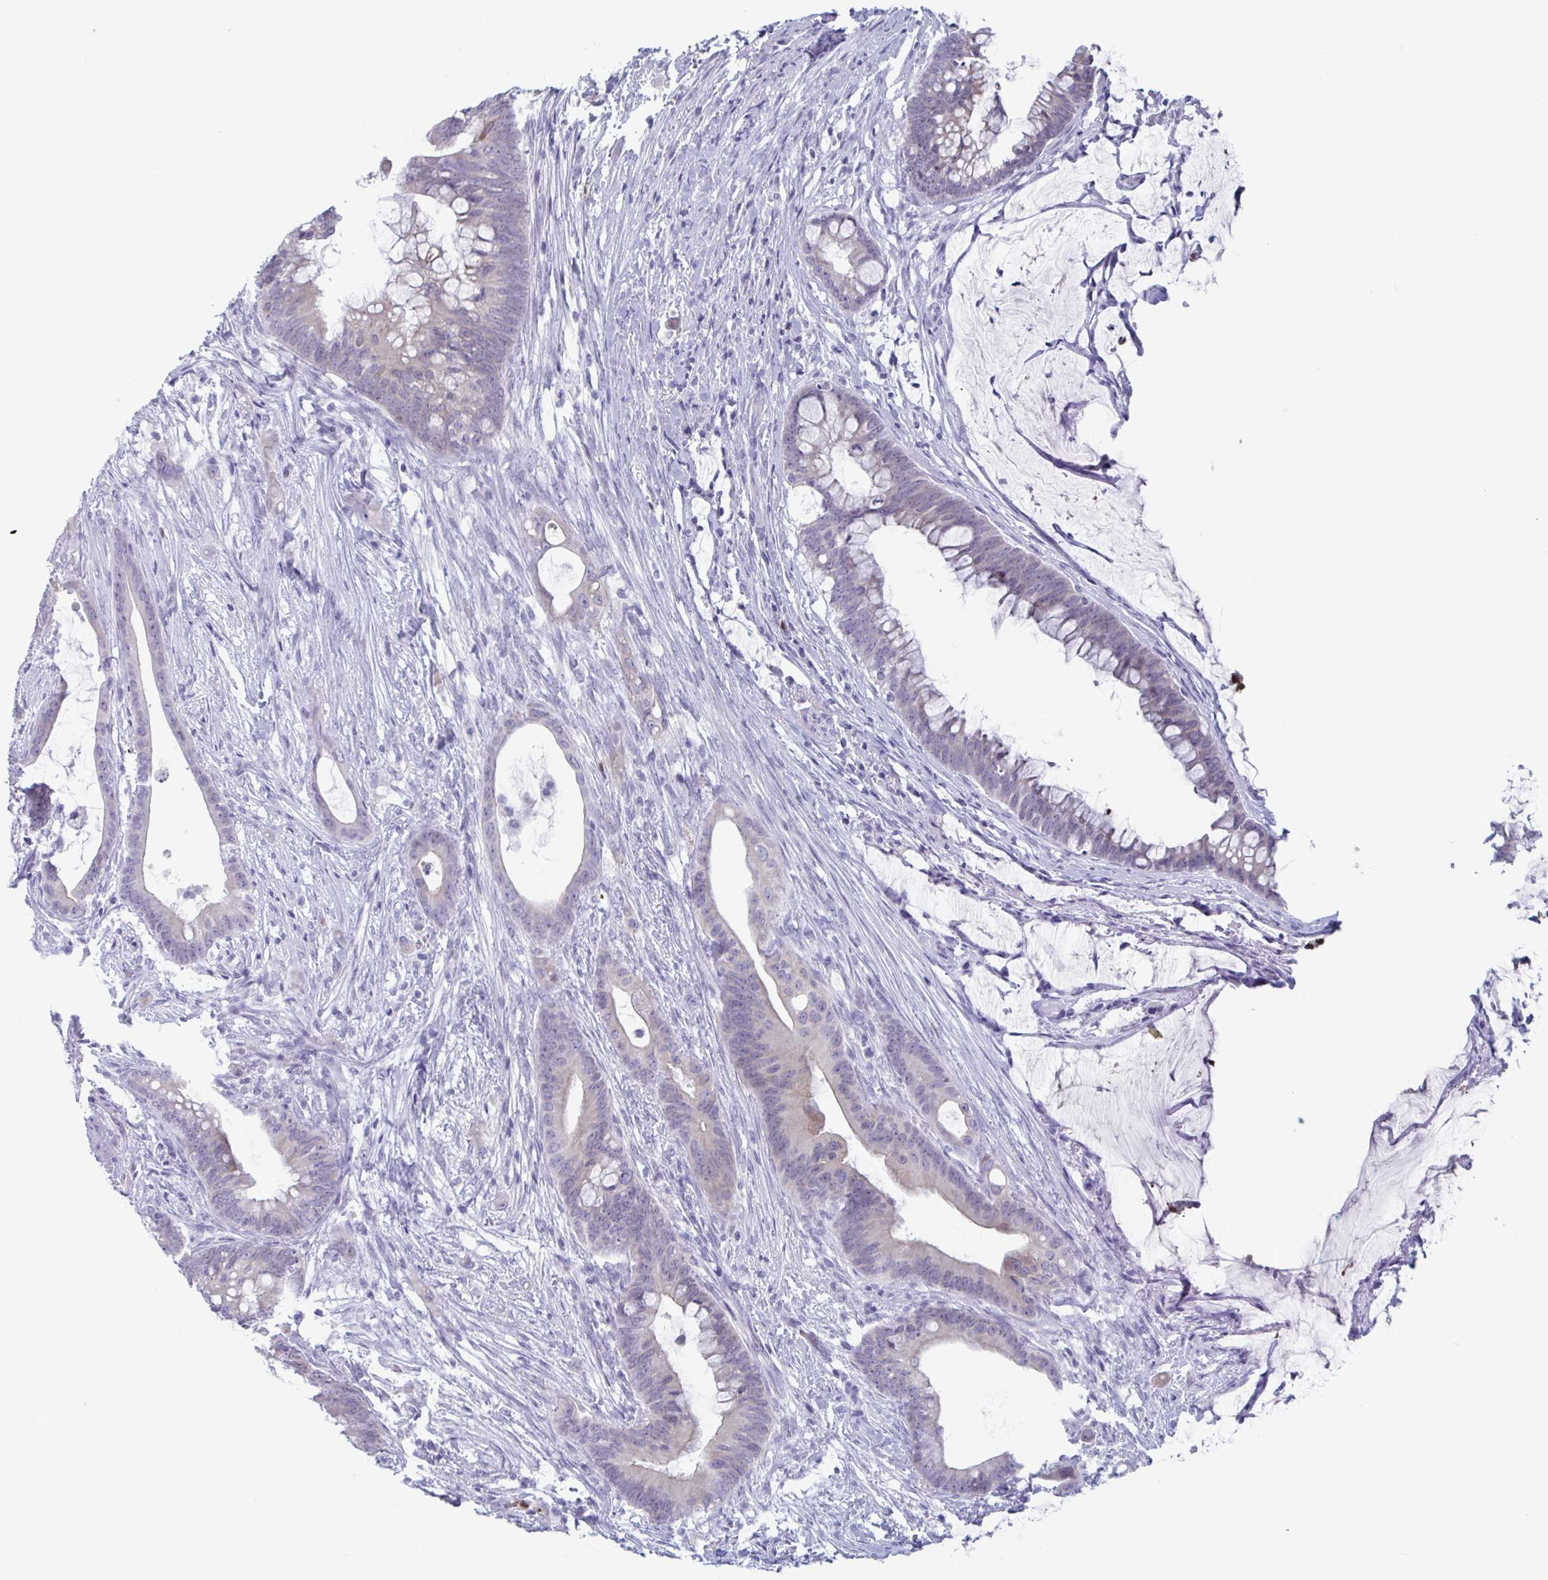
{"staining": {"intensity": "negative", "quantity": "none", "location": "none"}, "tissue": "colorectal cancer", "cell_type": "Tumor cells", "image_type": "cancer", "snomed": [{"axis": "morphology", "description": "Adenocarcinoma, NOS"}, {"axis": "topography", "description": "Colon"}], "caption": "Image shows no protein positivity in tumor cells of colorectal cancer (adenocarcinoma) tissue.", "gene": "CYP4F11", "patient": {"sex": "male", "age": 62}}